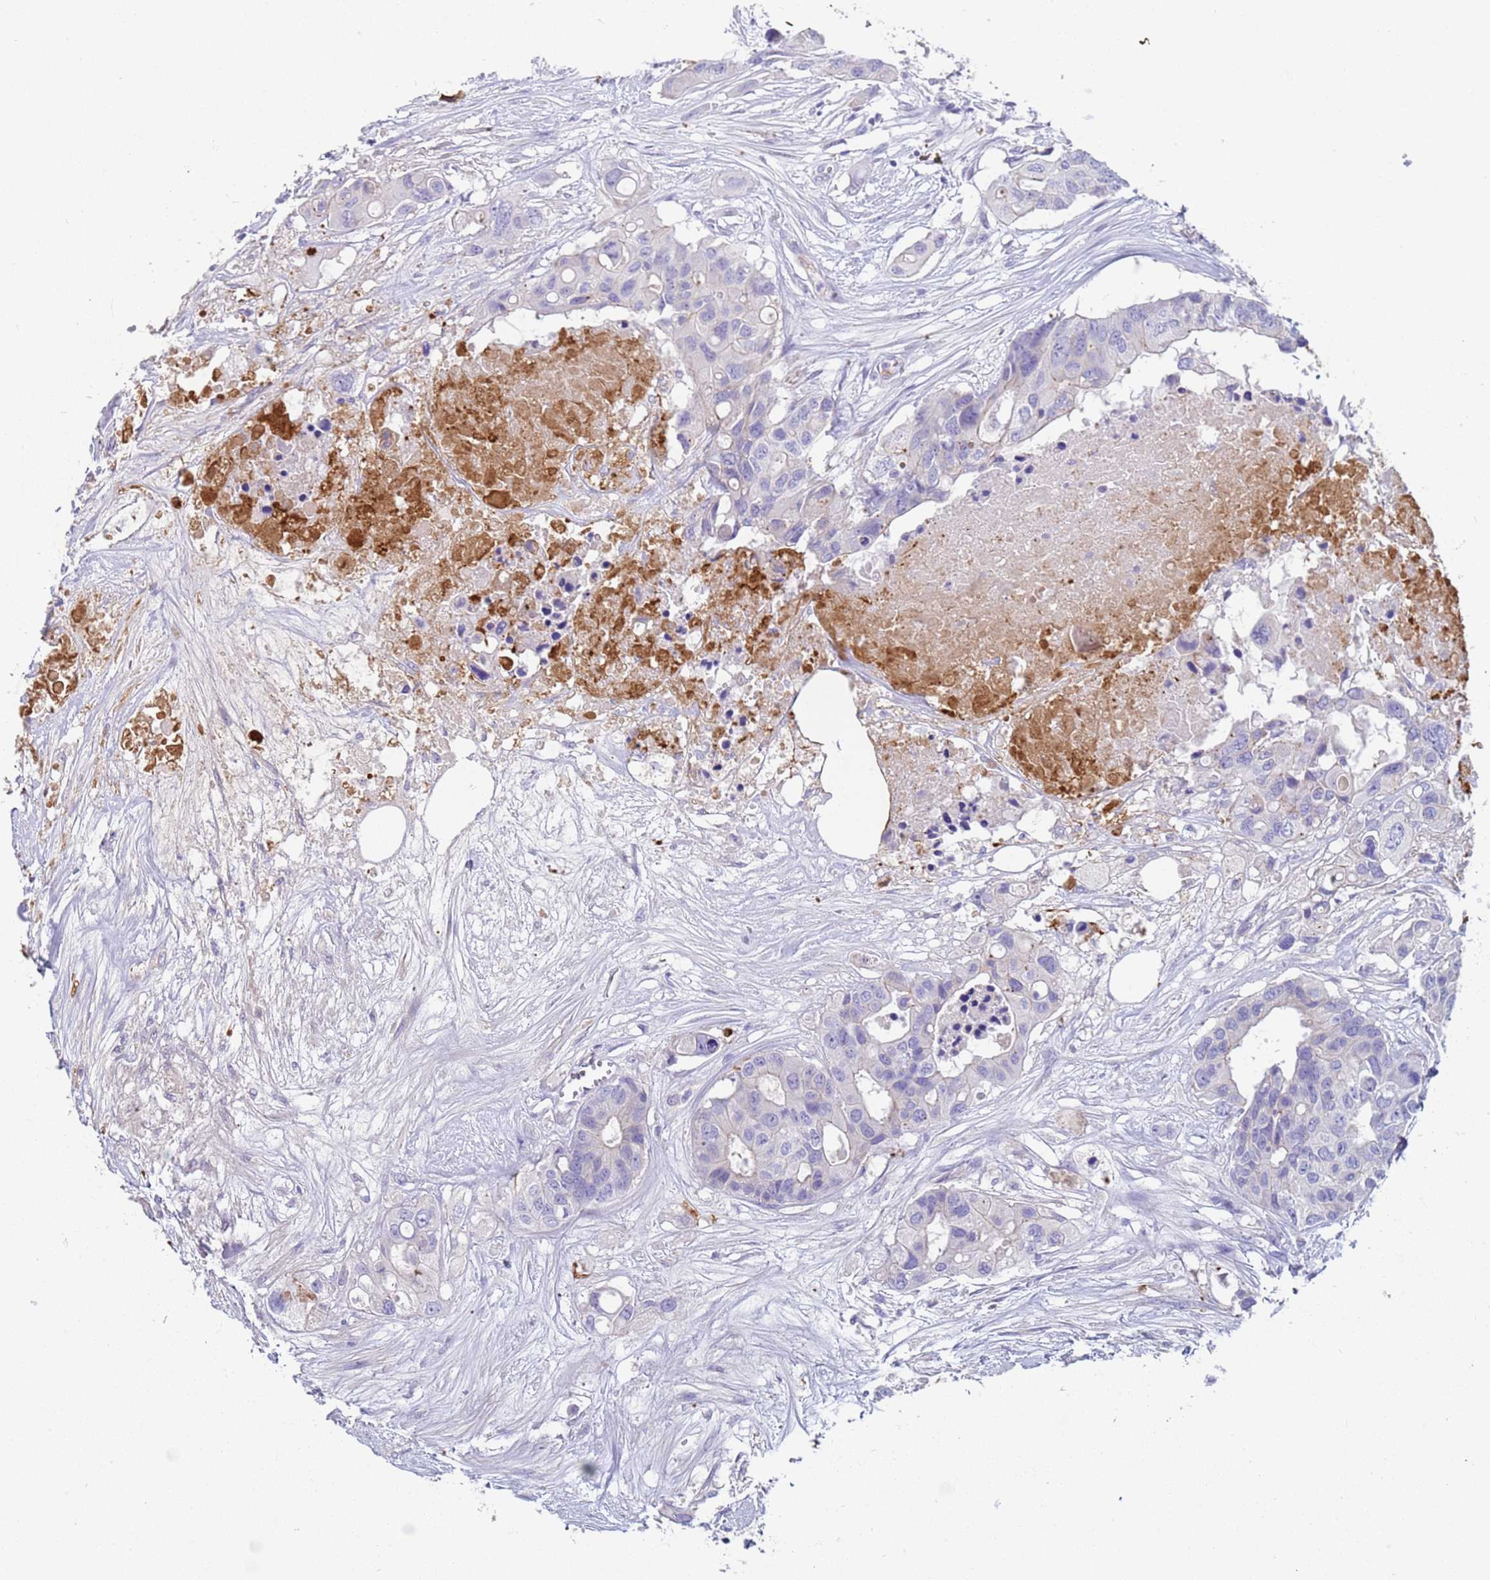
{"staining": {"intensity": "negative", "quantity": "none", "location": "none"}, "tissue": "colorectal cancer", "cell_type": "Tumor cells", "image_type": "cancer", "snomed": [{"axis": "morphology", "description": "Adenocarcinoma, NOS"}, {"axis": "topography", "description": "Colon"}], "caption": "Histopathology image shows no significant protein staining in tumor cells of adenocarcinoma (colorectal). The staining is performed using DAB brown chromogen with nuclei counter-stained in using hematoxylin.", "gene": "C4orf46", "patient": {"sex": "male", "age": 77}}